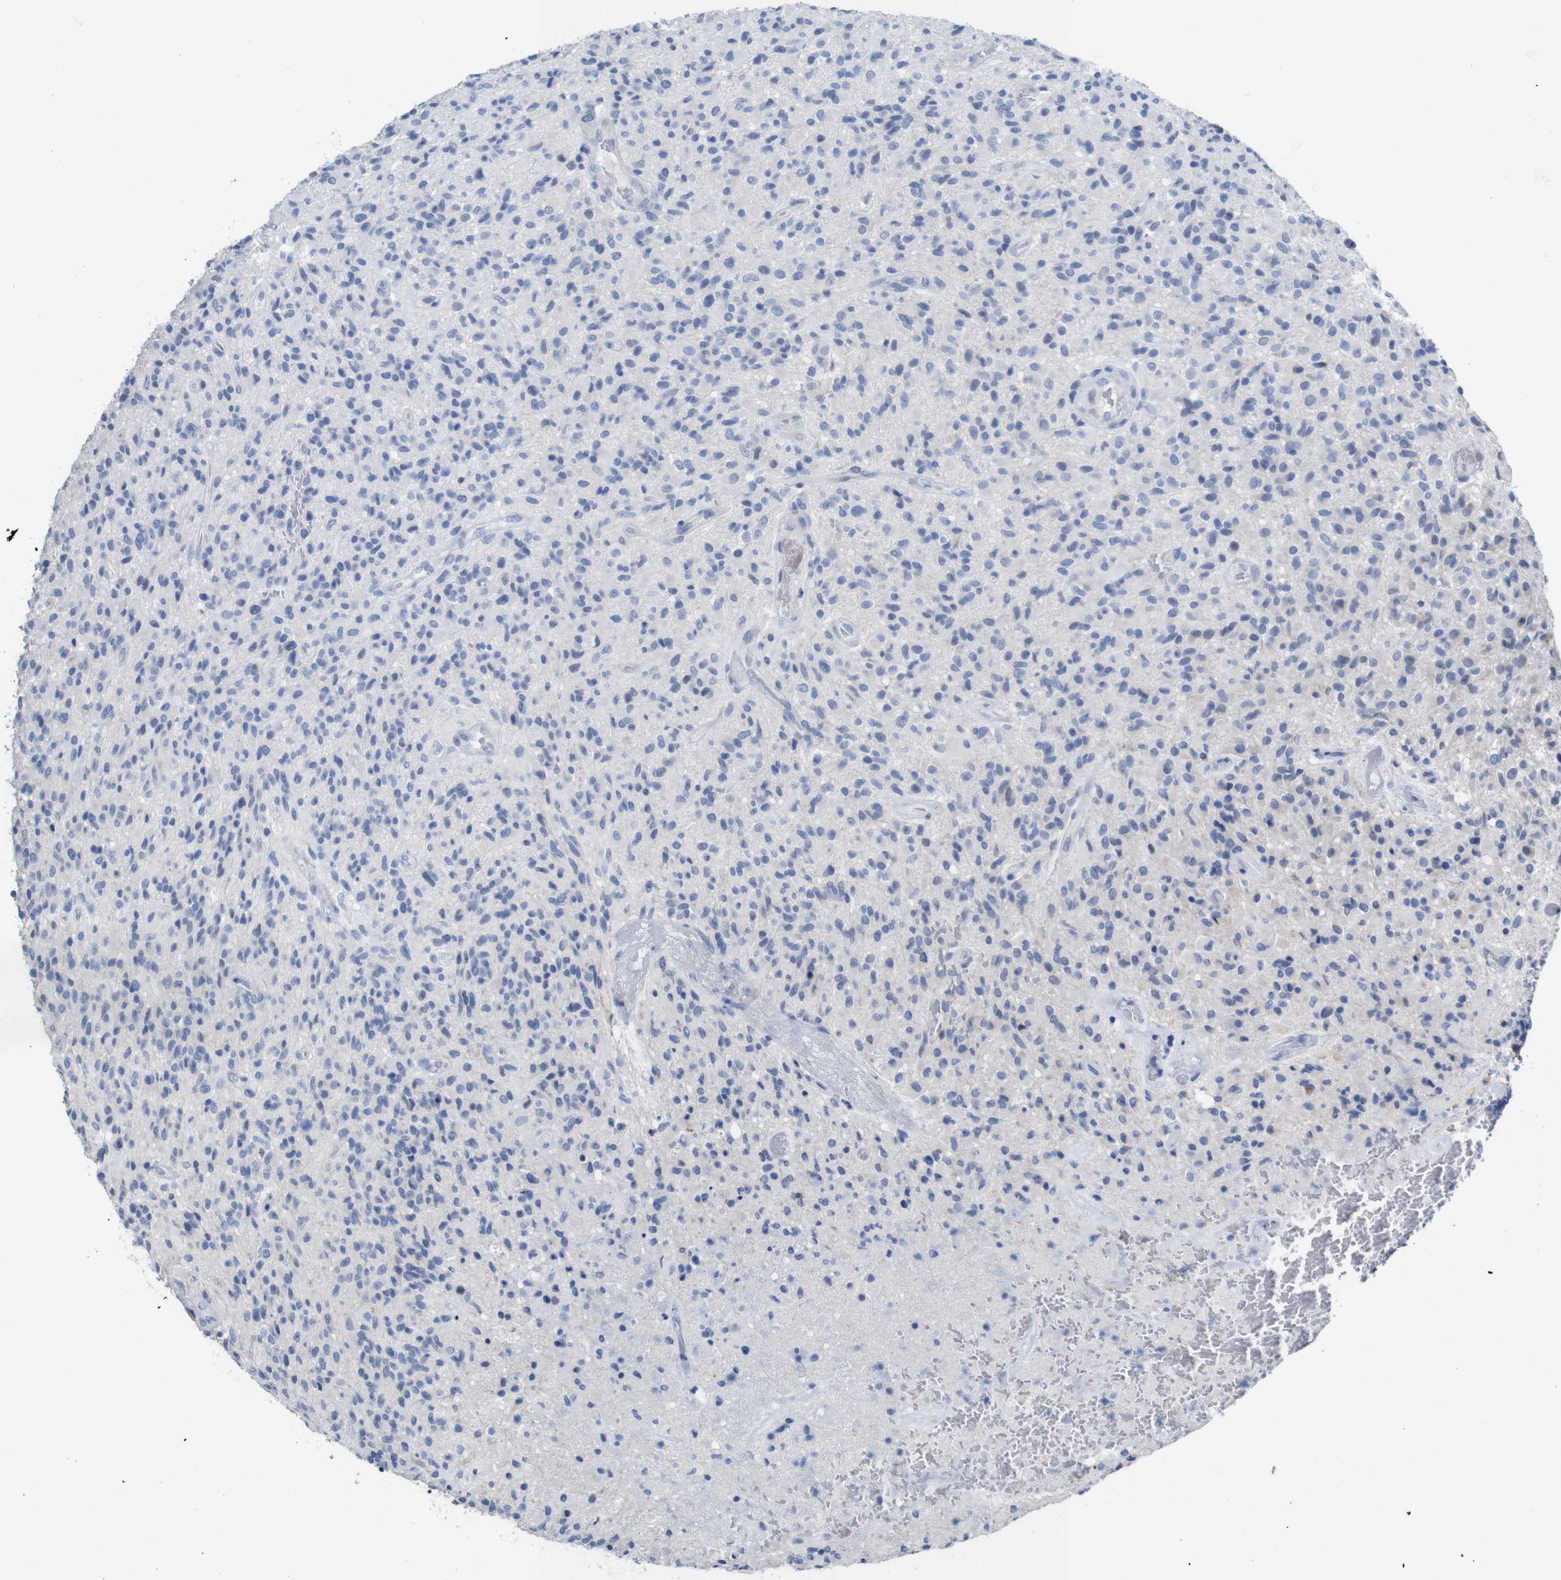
{"staining": {"intensity": "negative", "quantity": "none", "location": "none"}, "tissue": "glioma", "cell_type": "Tumor cells", "image_type": "cancer", "snomed": [{"axis": "morphology", "description": "Glioma, malignant, High grade"}, {"axis": "topography", "description": "Brain"}], "caption": "The immunohistochemistry micrograph has no significant positivity in tumor cells of high-grade glioma (malignant) tissue. Nuclei are stained in blue.", "gene": "TCEAL9", "patient": {"sex": "male", "age": 71}}